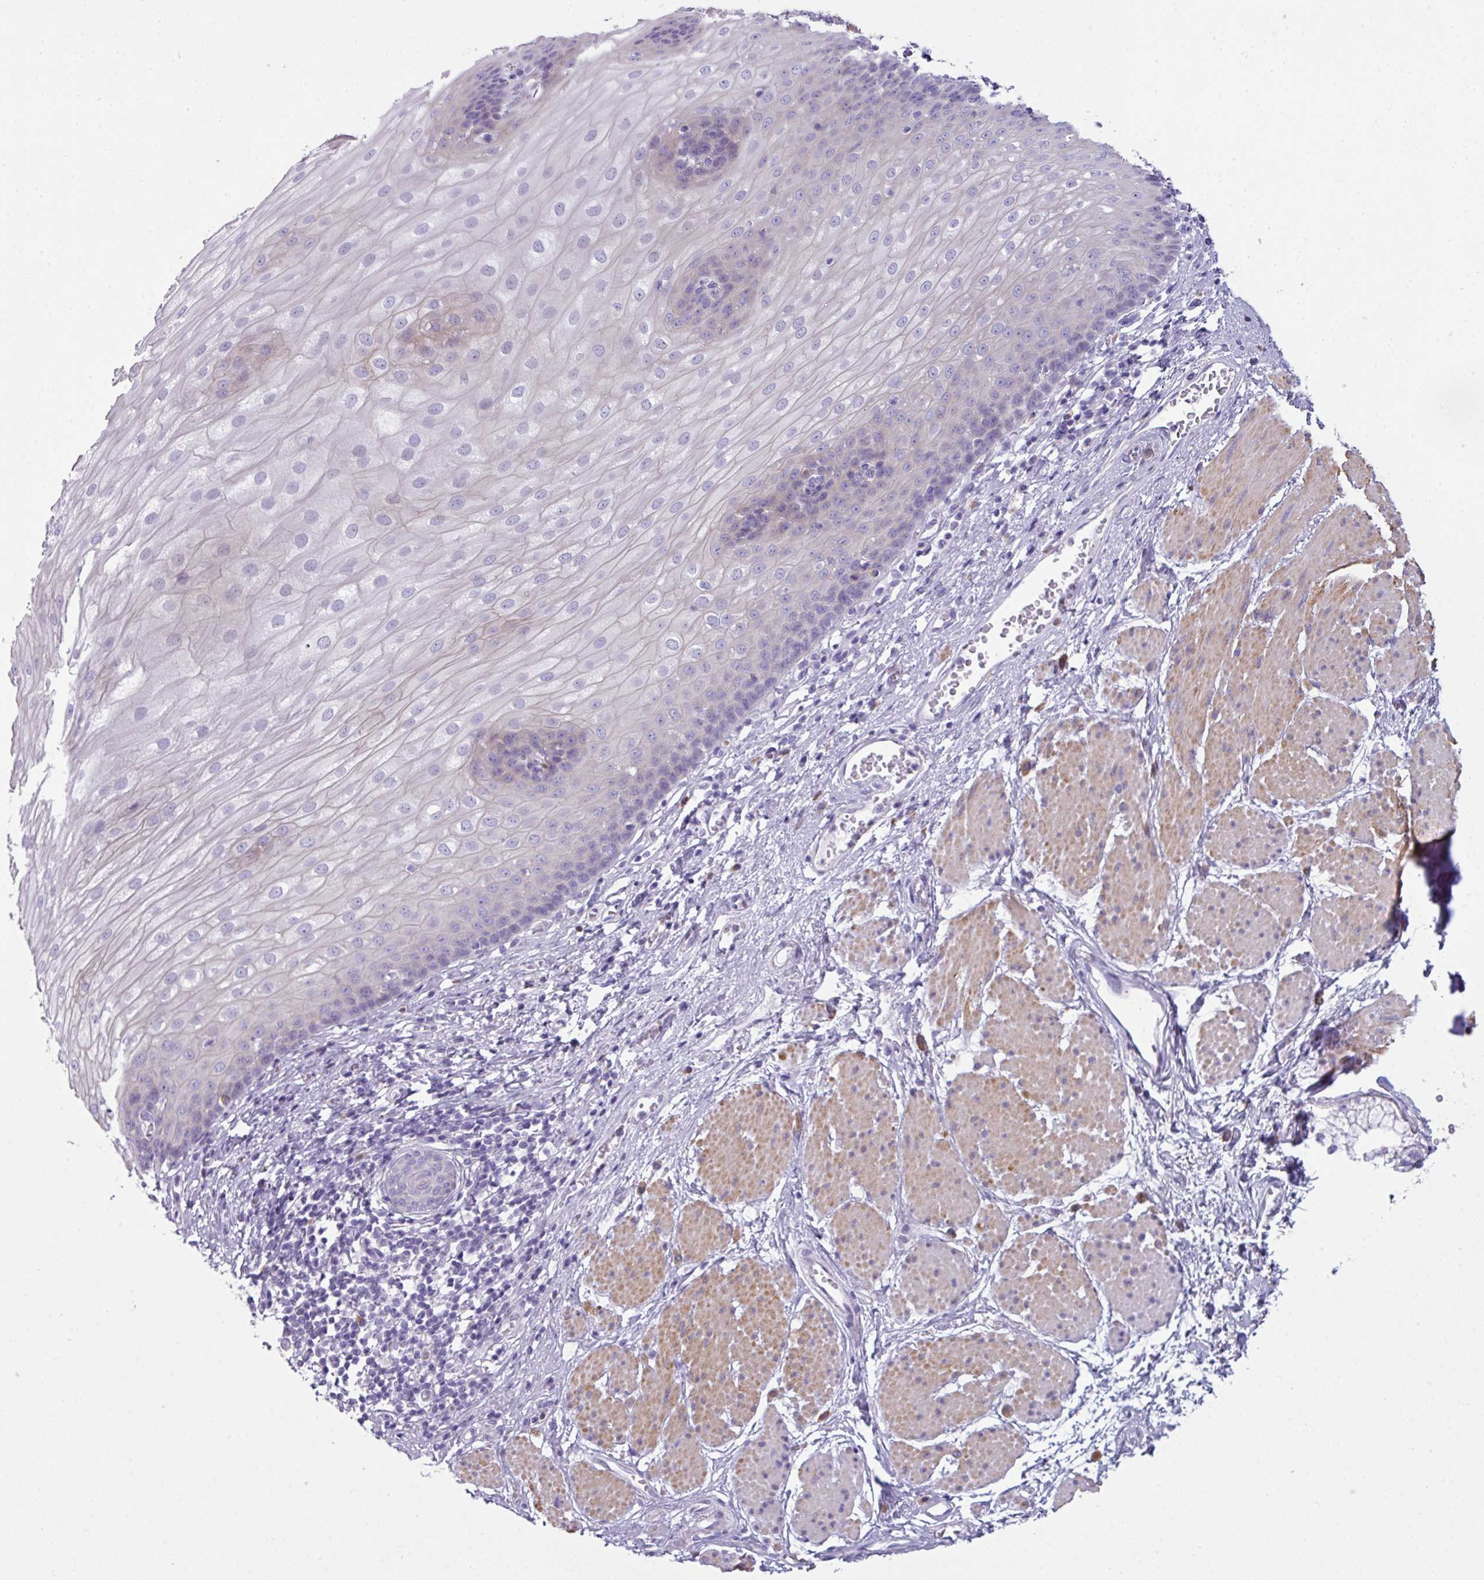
{"staining": {"intensity": "negative", "quantity": "none", "location": "none"}, "tissue": "esophagus", "cell_type": "Squamous epithelial cells", "image_type": "normal", "snomed": [{"axis": "morphology", "description": "Normal tissue, NOS"}, {"axis": "topography", "description": "Esophagus"}], "caption": "This is an IHC micrograph of unremarkable human esophagus. There is no positivity in squamous epithelial cells.", "gene": "ABCC5", "patient": {"sex": "male", "age": 69}}